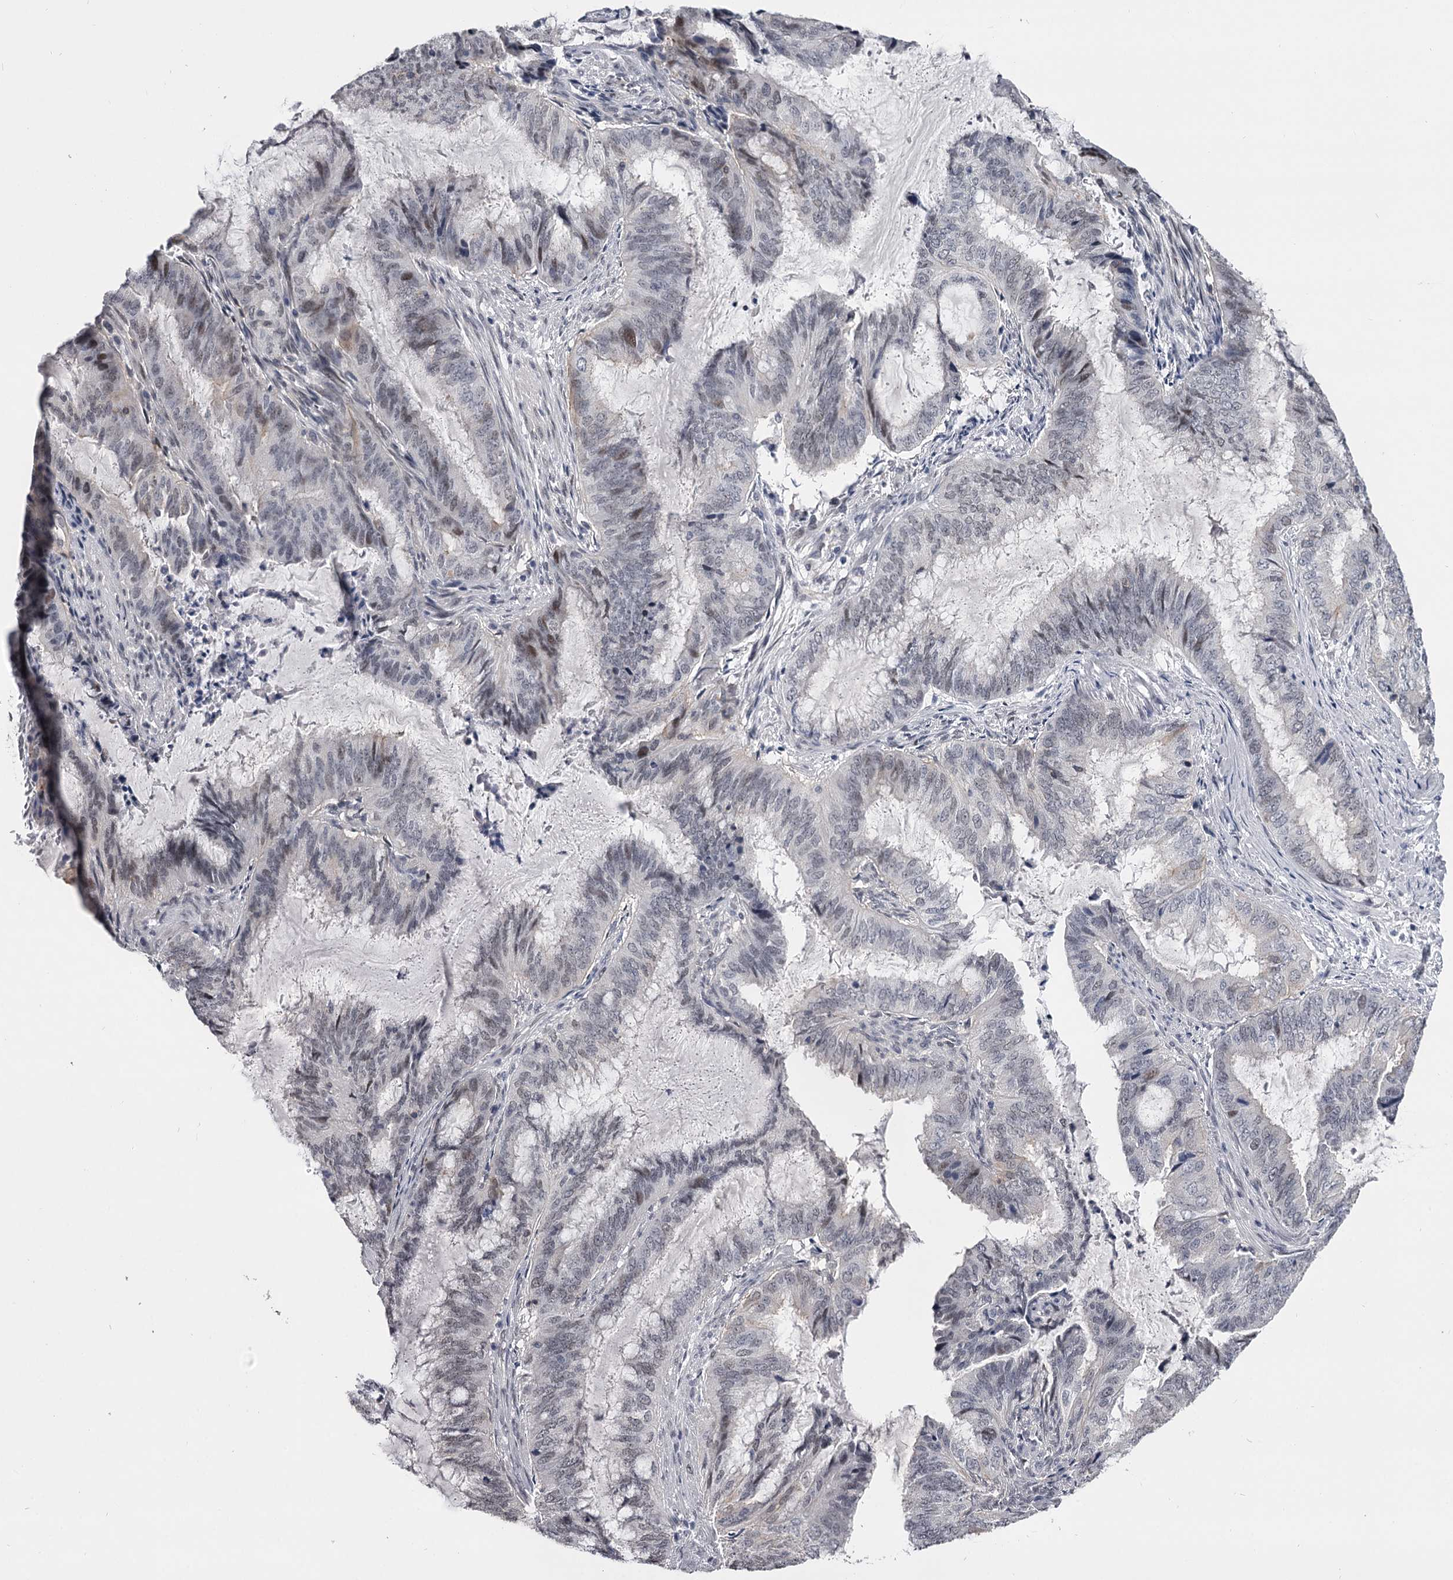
{"staining": {"intensity": "negative", "quantity": "none", "location": "none"}, "tissue": "endometrial cancer", "cell_type": "Tumor cells", "image_type": "cancer", "snomed": [{"axis": "morphology", "description": "Adenocarcinoma, NOS"}, {"axis": "topography", "description": "Endometrium"}], "caption": "An IHC histopathology image of adenocarcinoma (endometrial) is shown. There is no staining in tumor cells of adenocarcinoma (endometrial).", "gene": "OVOL2", "patient": {"sex": "female", "age": 51}}